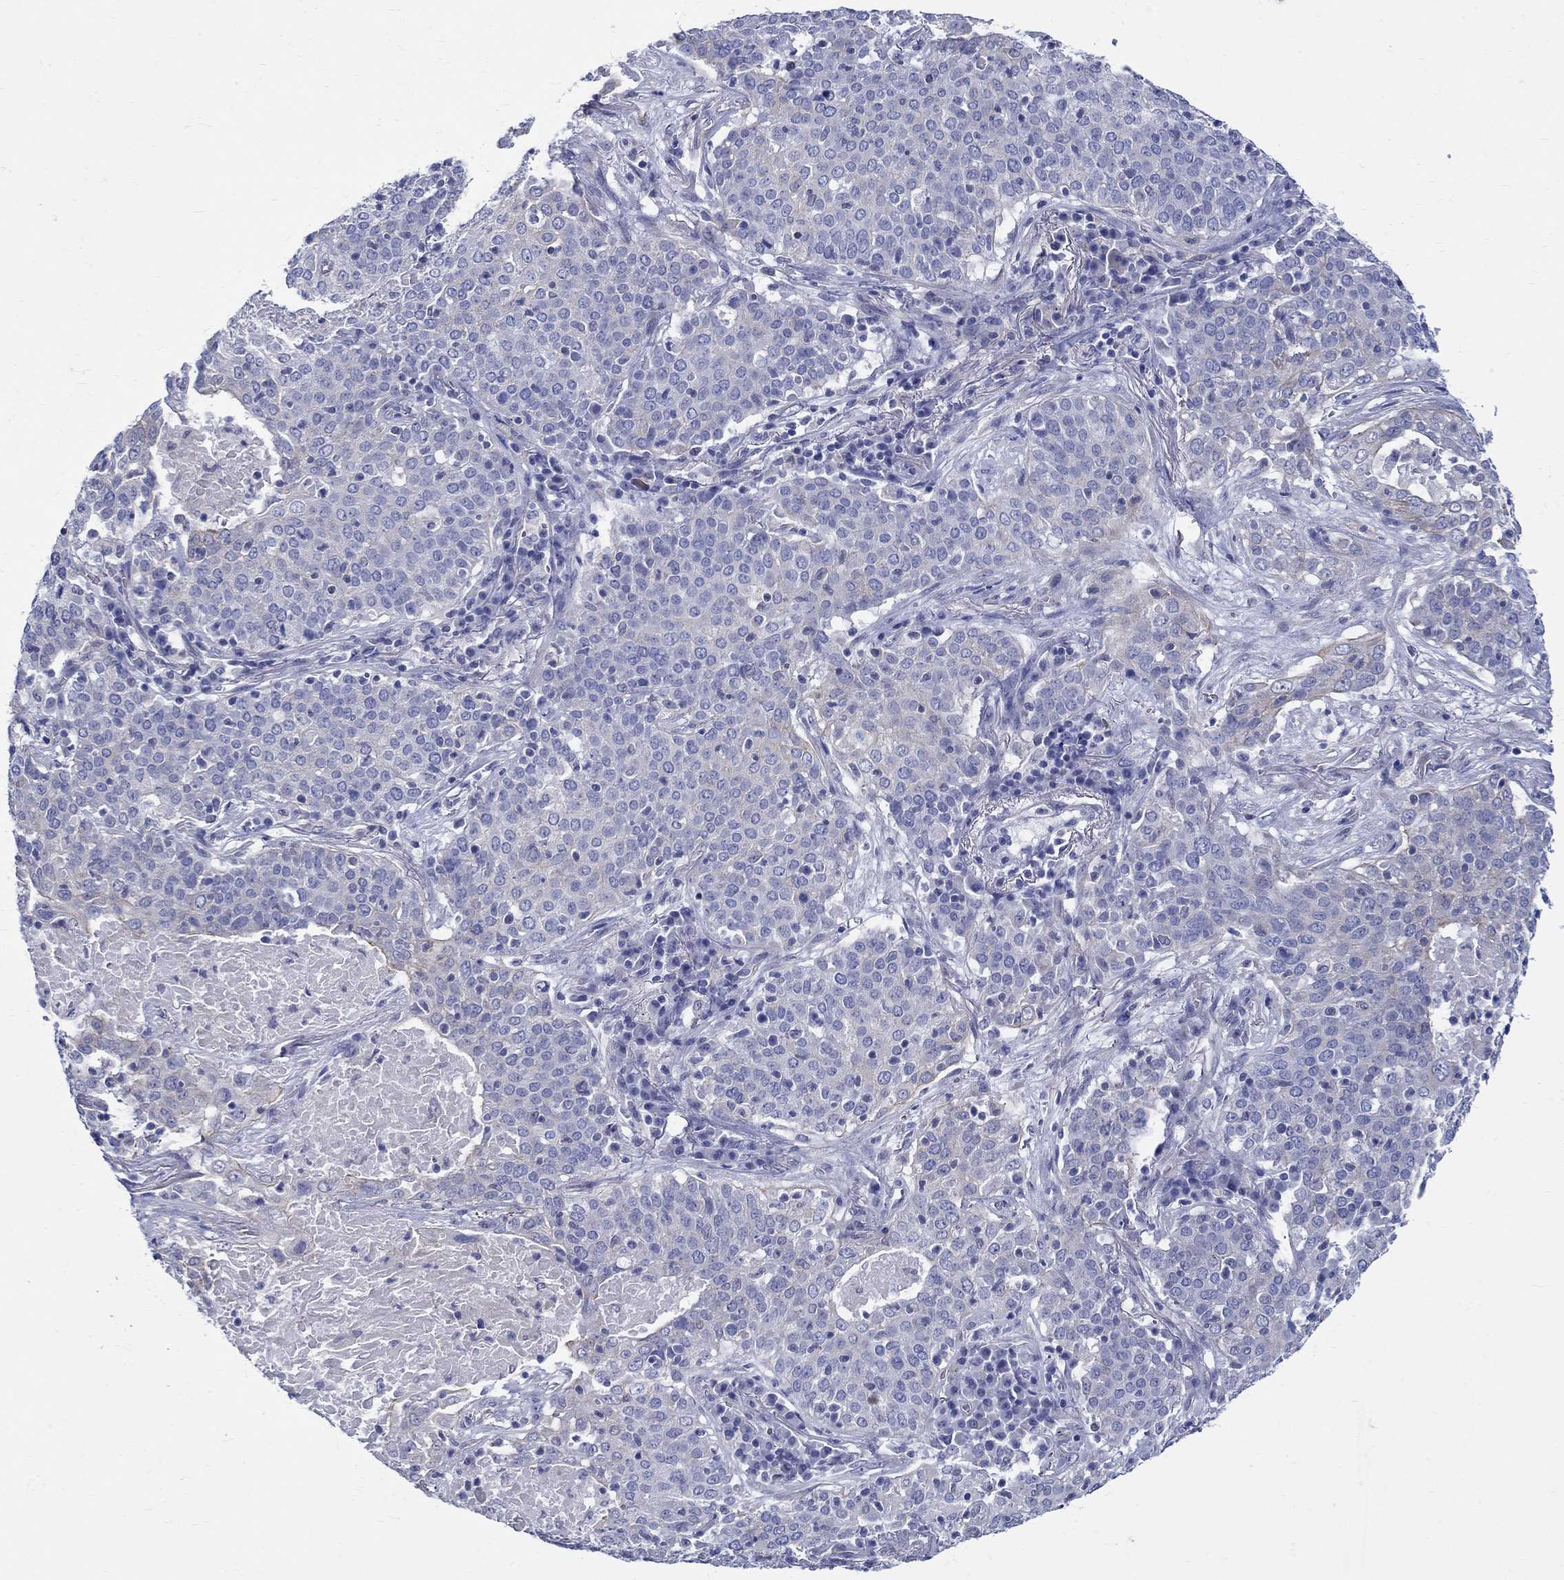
{"staining": {"intensity": "negative", "quantity": "none", "location": "none"}, "tissue": "lung cancer", "cell_type": "Tumor cells", "image_type": "cancer", "snomed": [{"axis": "morphology", "description": "Squamous cell carcinoma, NOS"}, {"axis": "topography", "description": "Lung"}], "caption": "A high-resolution image shows immunohistochemistry staining of lung cancer, which shows no significant staining in tumor cells.", "gene": "SH2D7", "patient": {"sex": "male", "age": 82}}